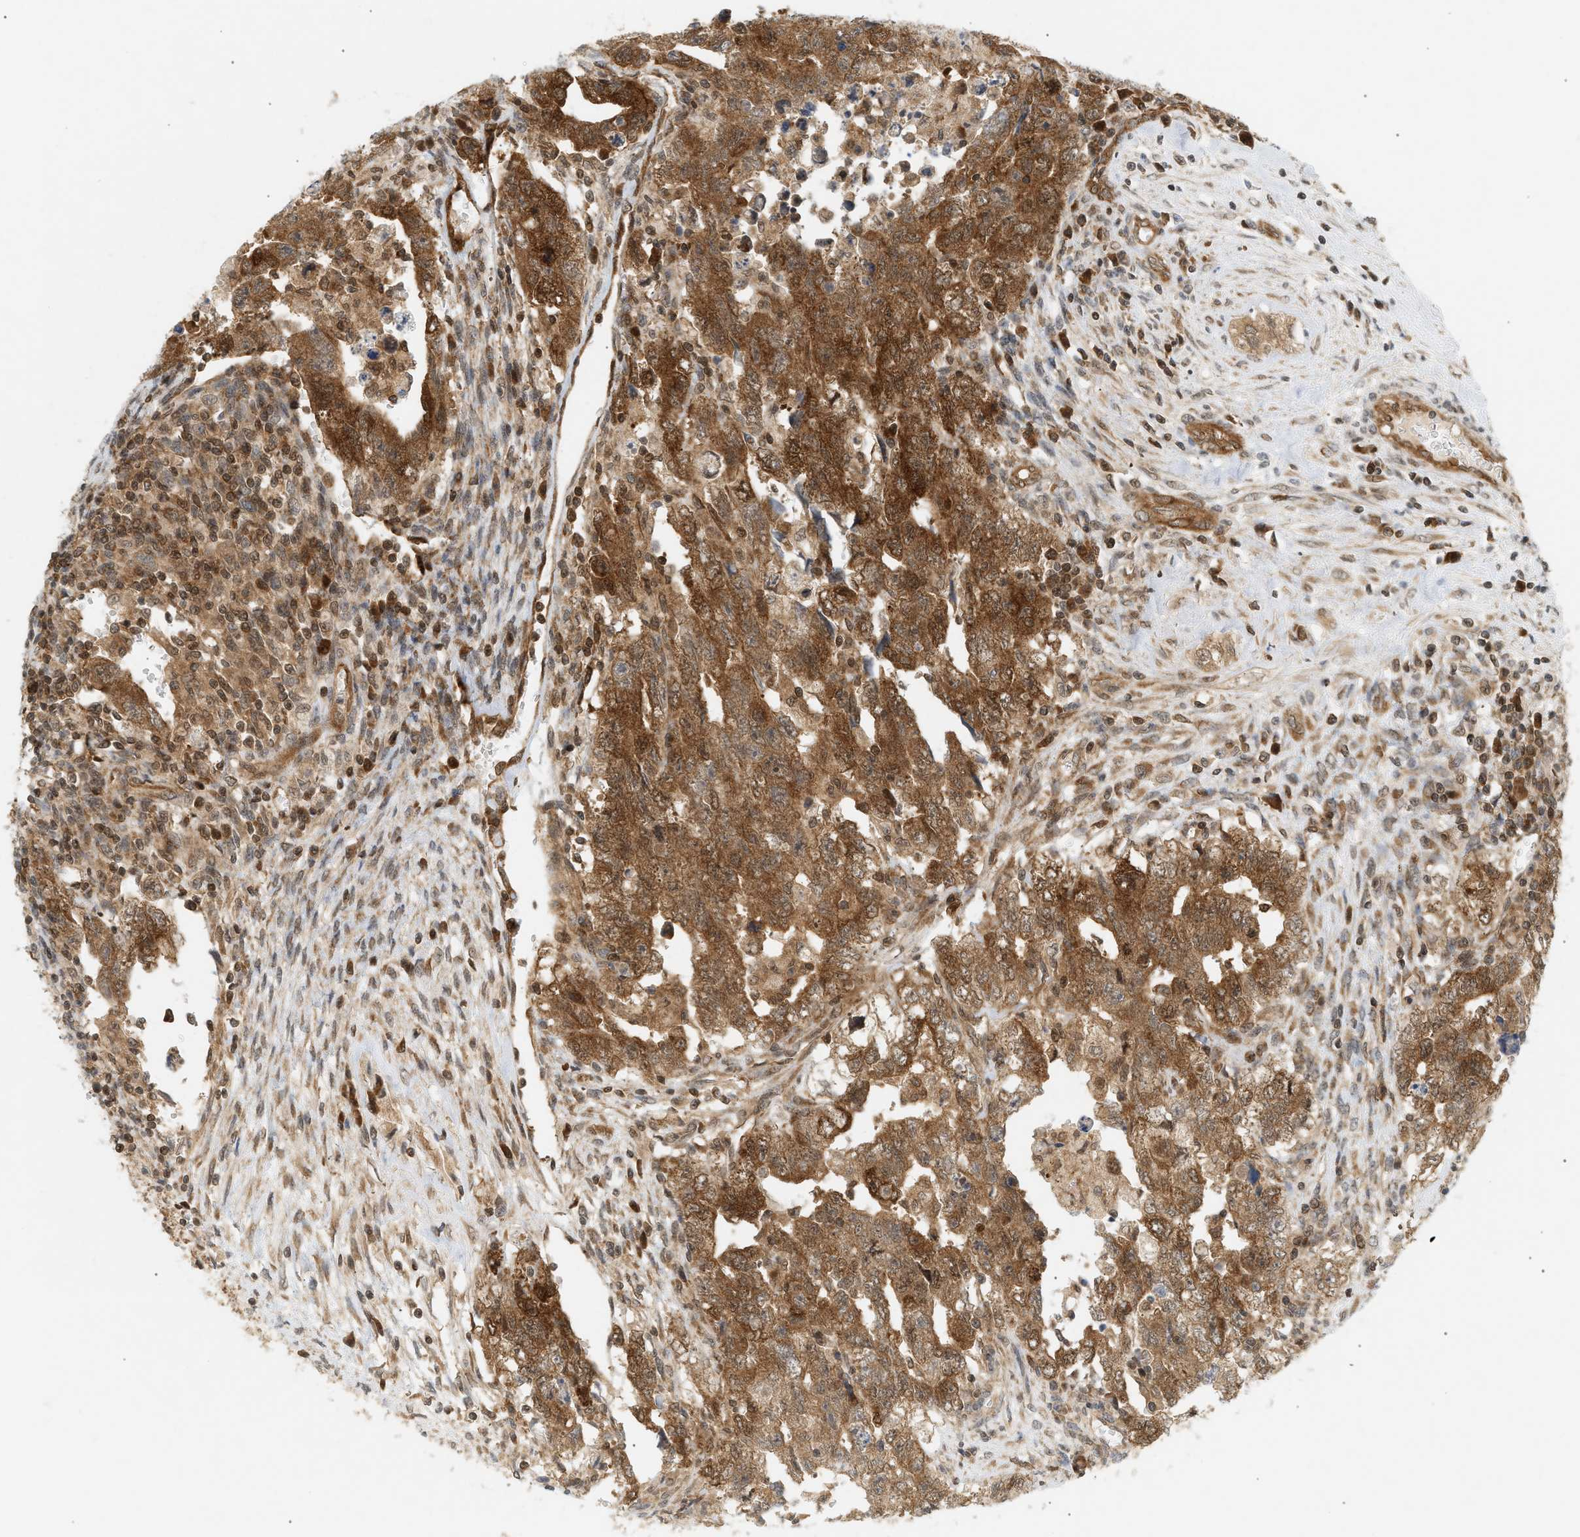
{"staining": {"intensity": "strong", "quantity": ">75%", "location": "cytoplasmic/membranous"}, "tissue": "testis cancer", "cell_type": "Tumor cells", "image_type": "cancer", "snomed": [{"axis": "morphology", "description": "Carcinoma, Embryonal, NOS"}, {"axis": "topography", "description": "Testis"}], "caption": "Testis cancer (embryonal carcinoma) stained with IHC displays strong cytoplasmic/membranous staining in approximately >75% of tumor cells.", "gene": "SHC1", "patient": {"sex": "male", "age": 28}}